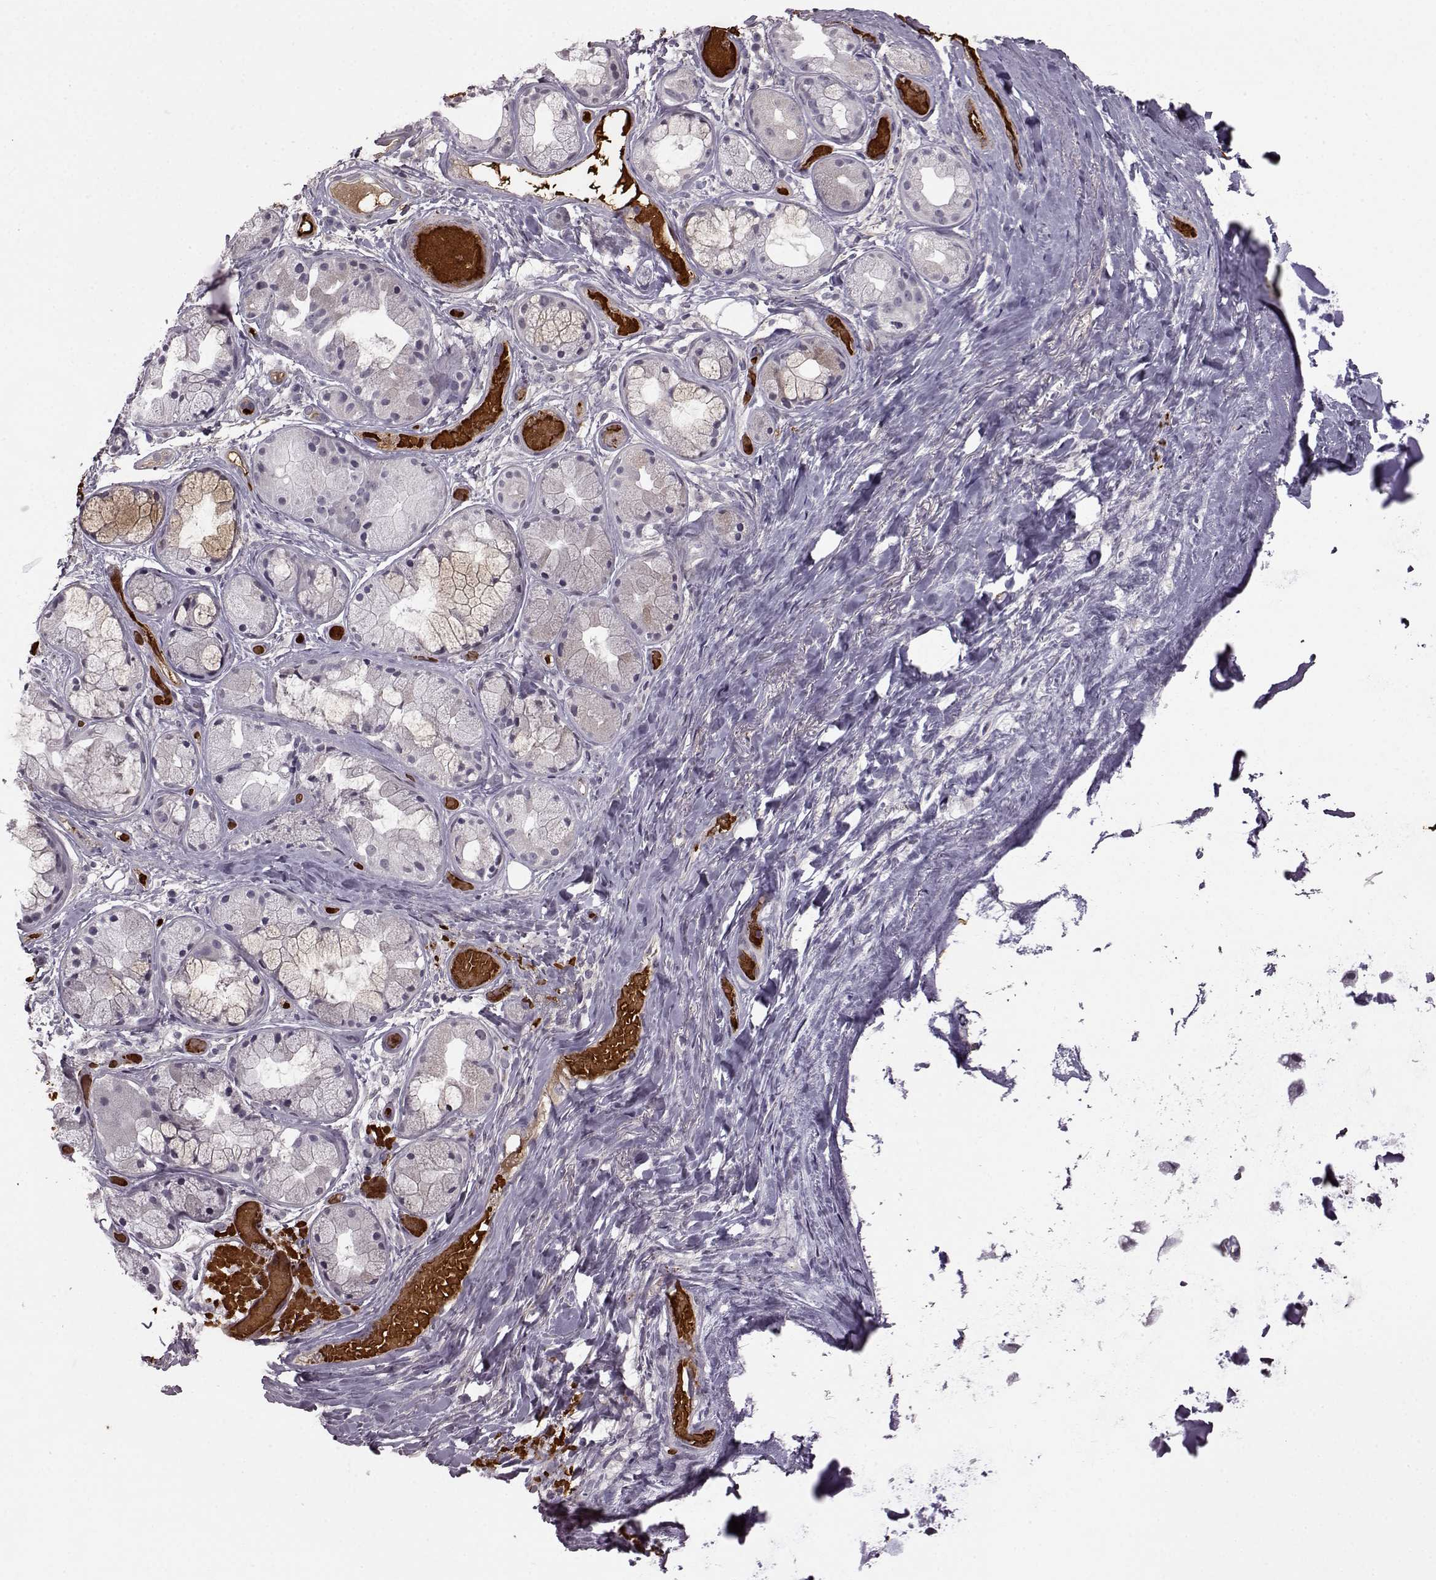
{"staining": {"intensity": "negative", "quantity": "none", "location": "none"}, "tissue": "soft tissue", "cell_type": "Fibroblasts", "image_type": "normal", "snomed": [{"axis": "morphology", "description": "Normal tissue, NOS"}, {"axis": "topography", "description": "Cartilage tissue"}], "caption": "Protein analysis of benign soft tissue displays no significant expression in fibroblasts.", "gene": "PROP1", "patient": {"sex": "male", "age": 62}}